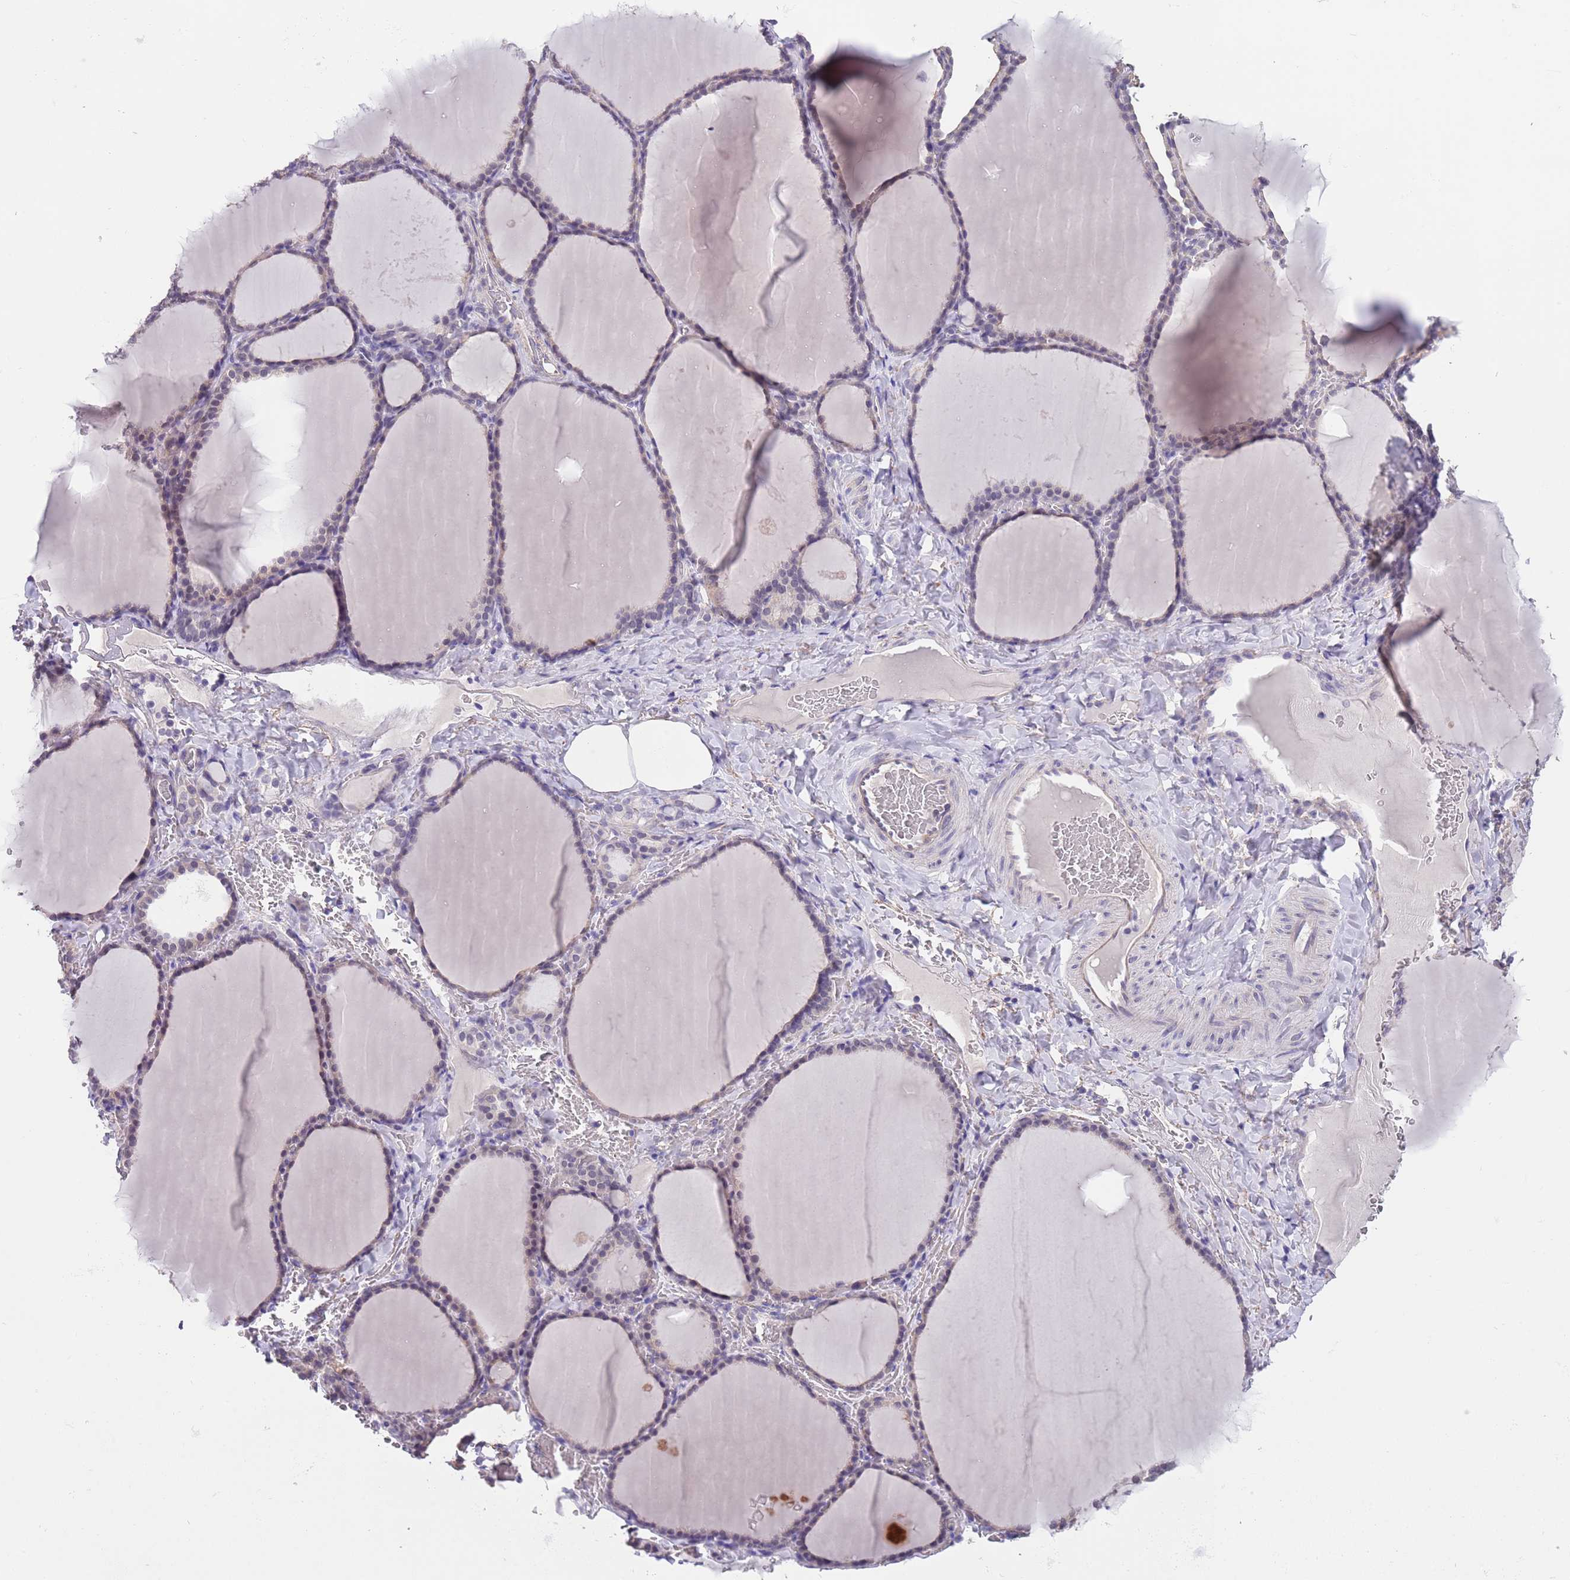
{"staining": {"intensity": "weak", "quantity": "<25%", "location": "nuclear"}, "tissue": "thyroid gland", "cell_type": "Glandular cells", "image_type": "normal", "snomed": [{"axis": "morphology", "description": "Normal tissue, NOS"}, {"axis": "topography", "description": "Thyroid gland"}], "caption": "The image demonstrates no staining of glandular cells in benign thyroid gland.", "gene": "RNF169", "patient": {"sex": "female", "age": 39}}